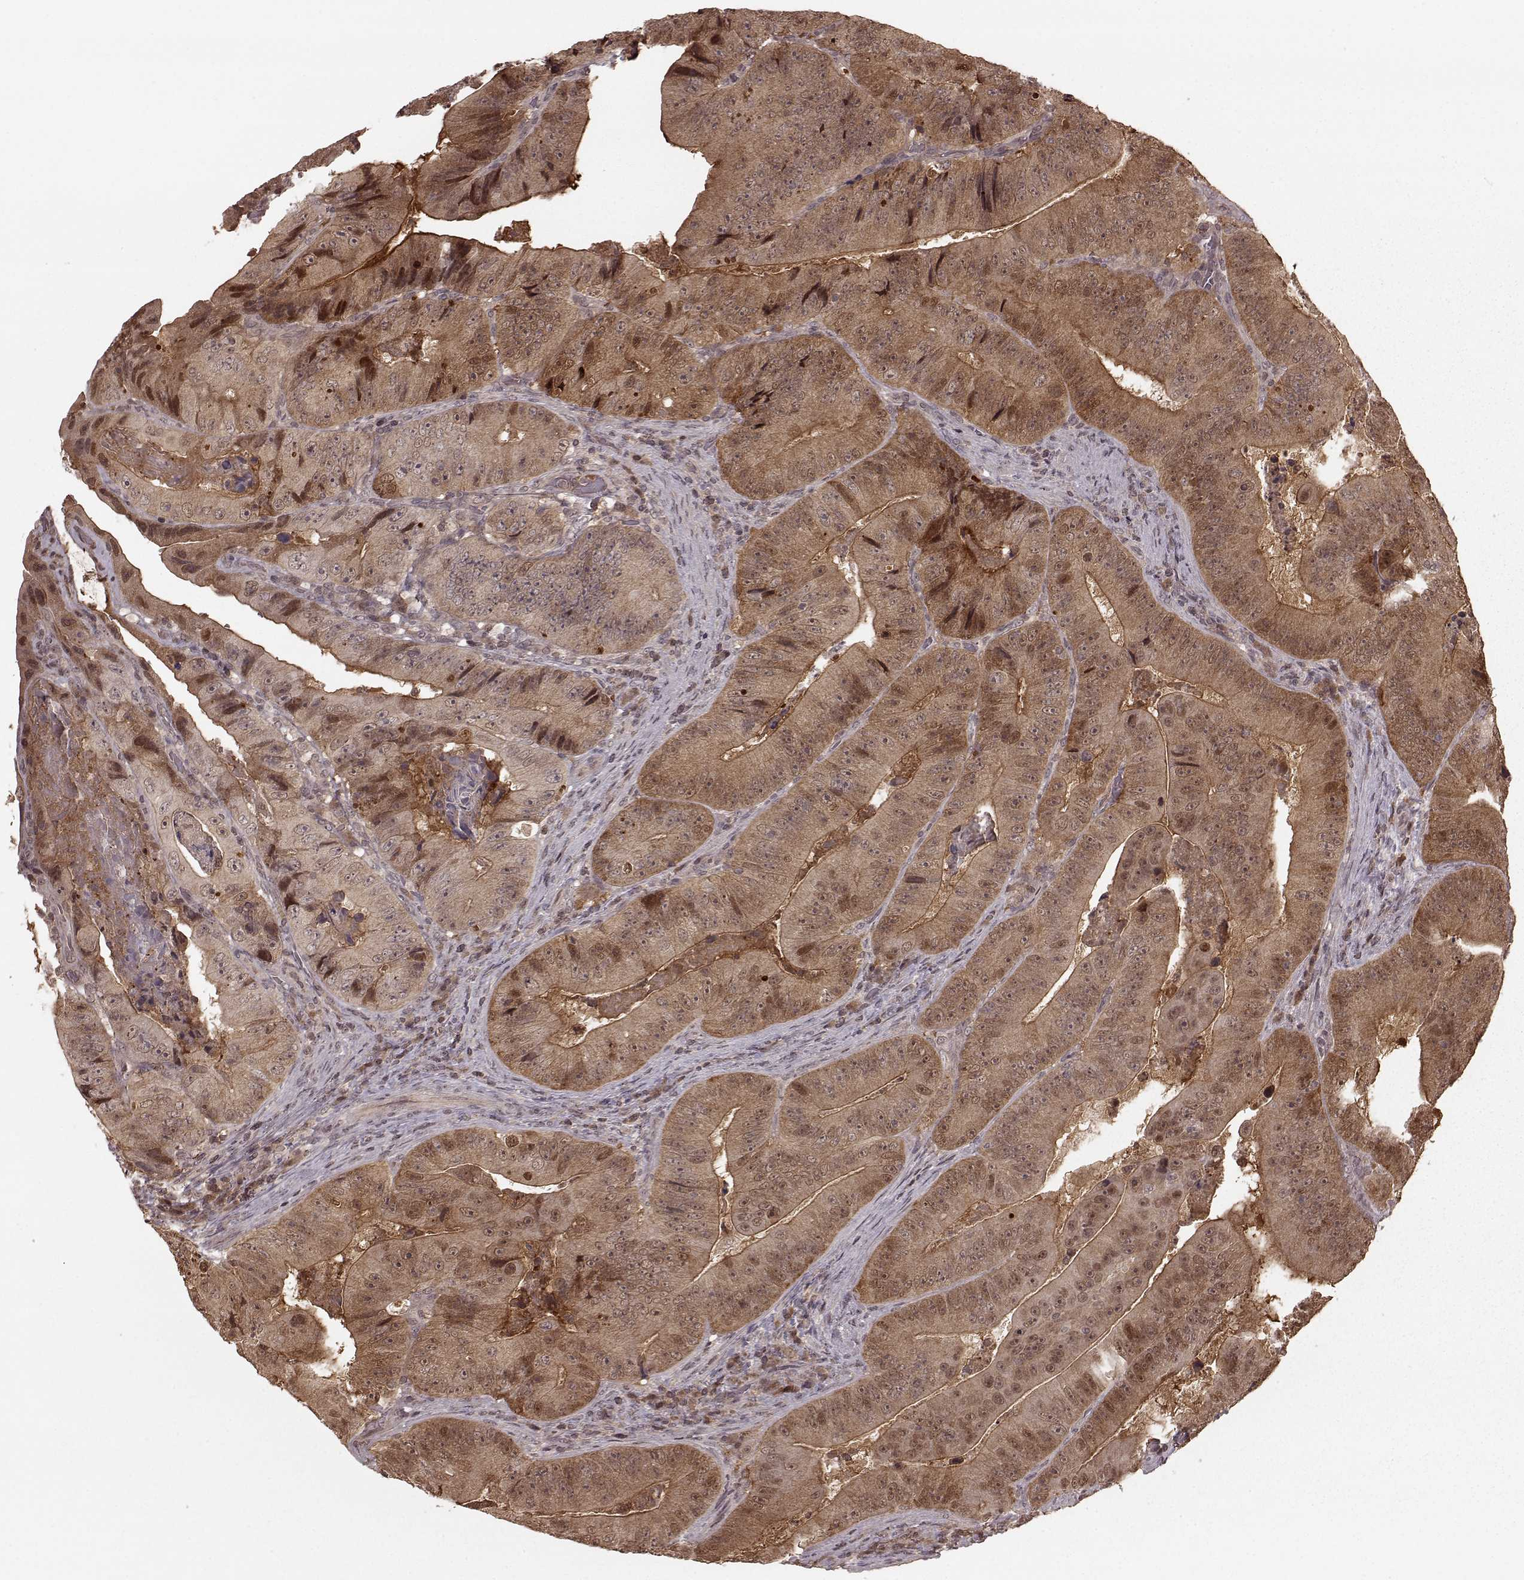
{"staining": {"intensity": "moderate", "quantity": ">75%", "location": "cytoplasmic/membranous,nuclear"}, "tissue": "colorectal cancer", "cell_type": "Tumor cells", "image_type": "cancer", "snomed": [{"axis": "morphology", "description": "Adenocarcinoma, NOS"}, {"axis": "topography", "description": "Colon"}], "caption": "Tumor cells demonstrate moderate cytoplasmic/membranous and nuclear positivity in about >75% of cells in colorectal cancer (adenocarcinoma).", "gene": "GSS", "patient": {"sex": "female", "age": 86}}